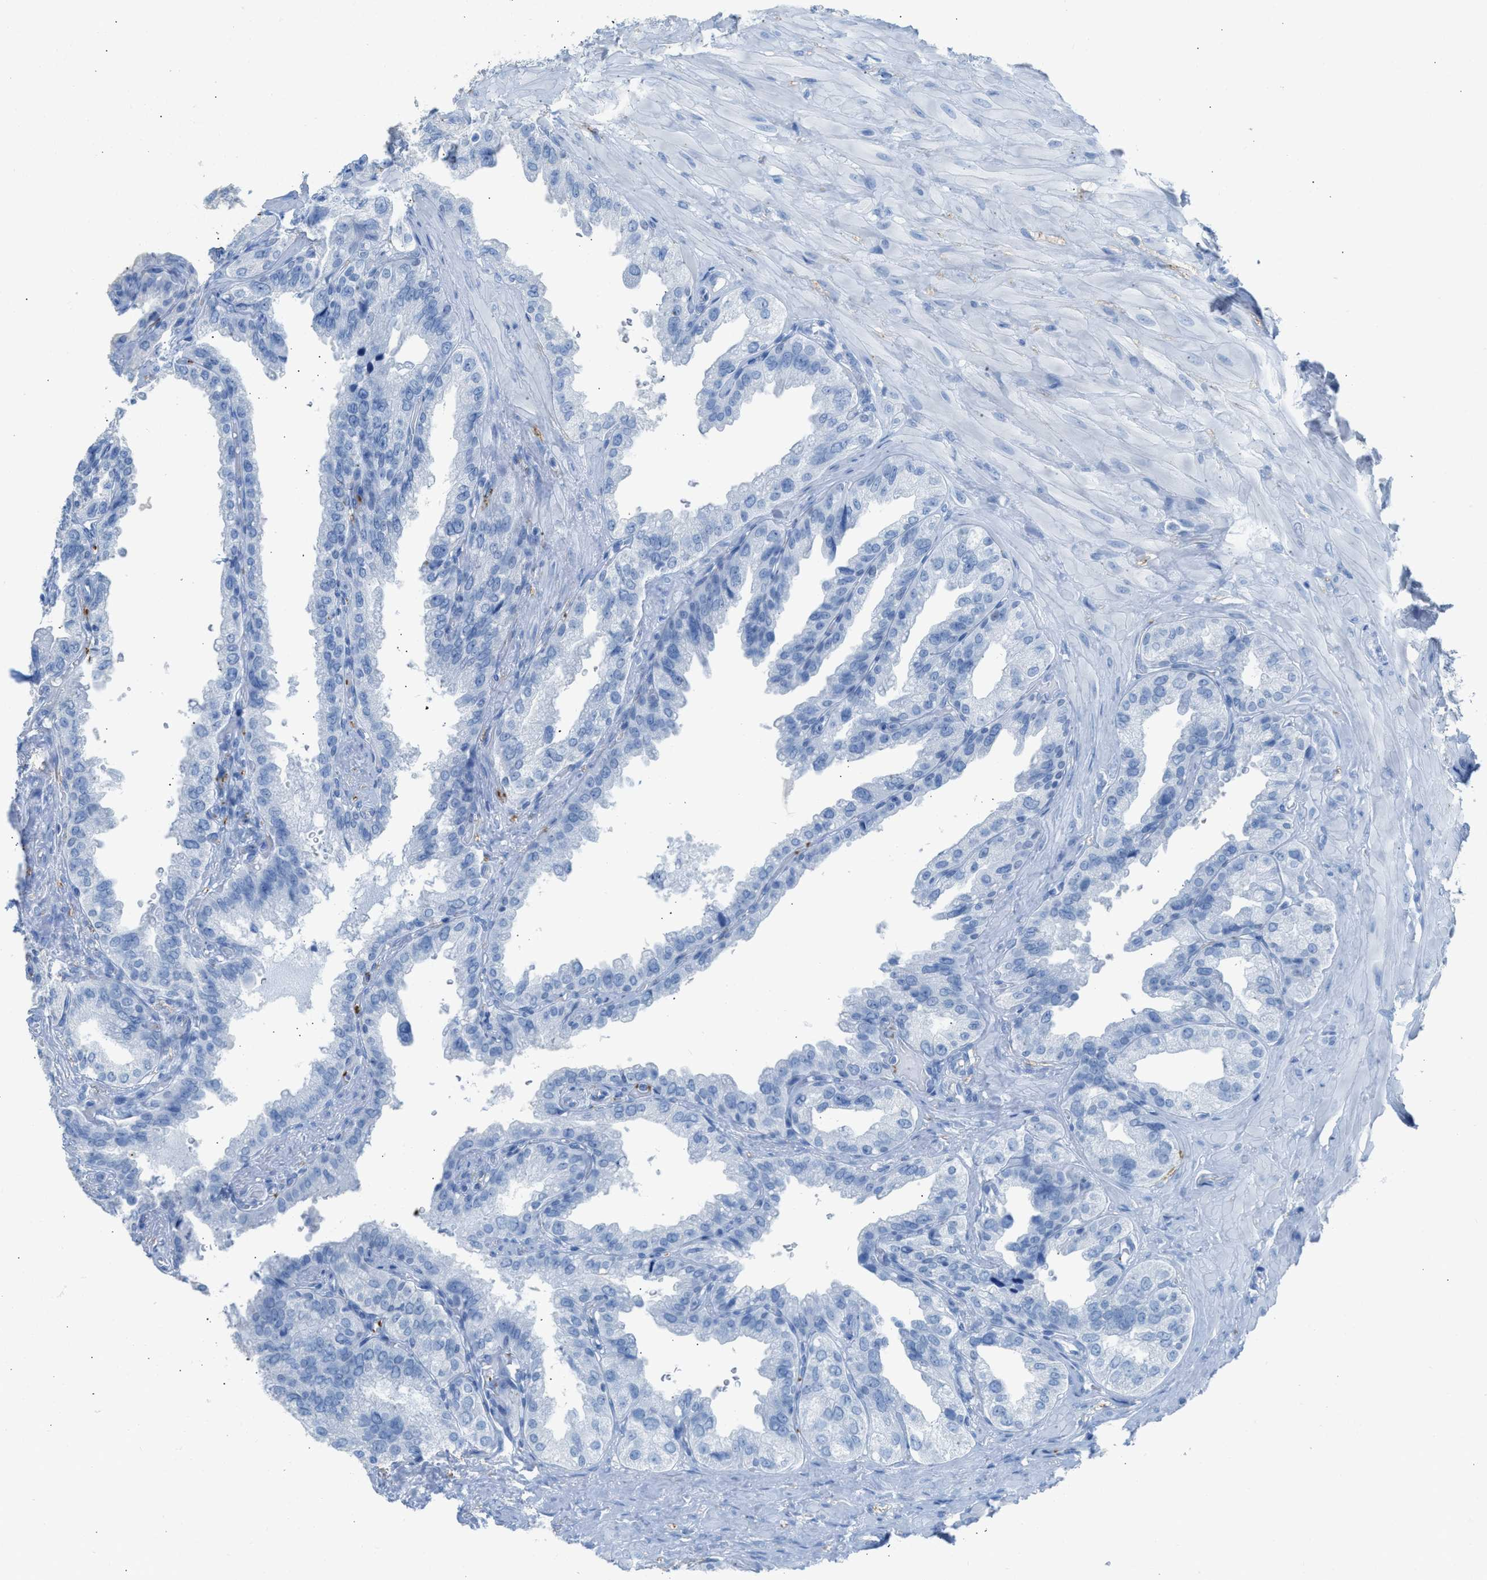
{"staining": {"intensity": "negative", "quantity": "none", "location": "none"}, "tissue": "seminal vesicle", "cell_type": "Glandular cells", "image_type": "normal", "snomed": [{"axis": "morphology", "description": "Normal tissue, NOS"}, {"axis": "topography", "description": "Seminal veicle"}], "caption": "Seminal vesicle was stained to show a protein in brown. There is no significant expression in glandular cells. (Brightfield microscopy of DAB (3,3'-diaminobenzidine) IHC at high magnification).", "gene": "FAIM2", "patient": {"sex": "male", "age": 68}}